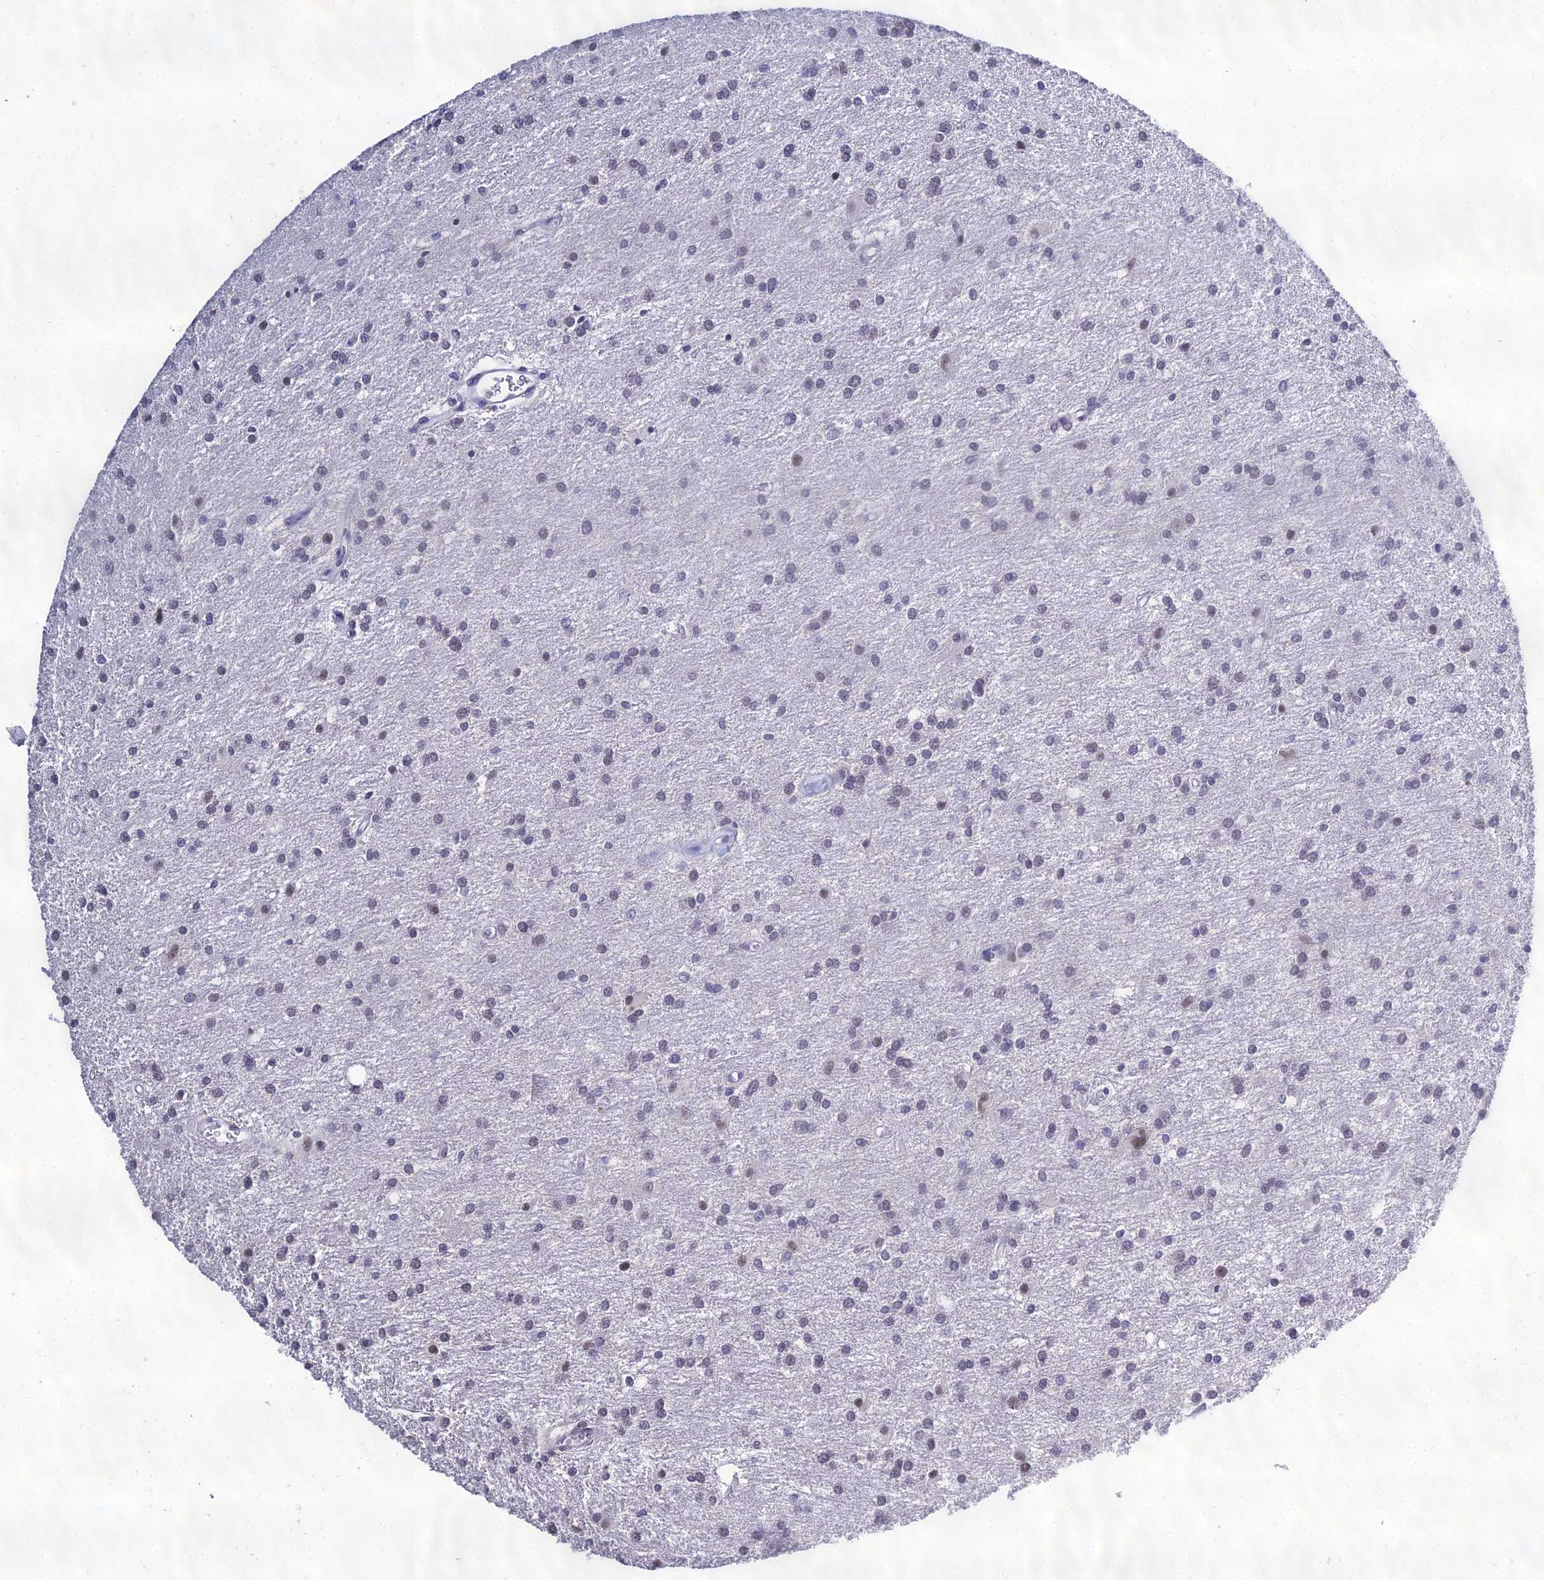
{"staining": {"intensity": "negative", "quantity": "none", "location": "none"}, "tissue": "glioma", "cell_type": "Tumor cells", "image_type": "cancer", "snomed": [{"axis": "morphology", "description": "Glioma, malignant, High grade"}, {"axis": "topography", "description": "Brain"}], "caption": "Immunohistochemistry (IHC) photomicrograph of neoplastic tissue: human malignant high-grade glioma stained with DAB reveals no significant protein positivity in tumor cells. (DAB (3,3'-diaminobenzidine) immunohistochemistry with hematoxylin counter stain).", "gene": "PPP4R2", "patient": {"sex": "female", "age": 50}}